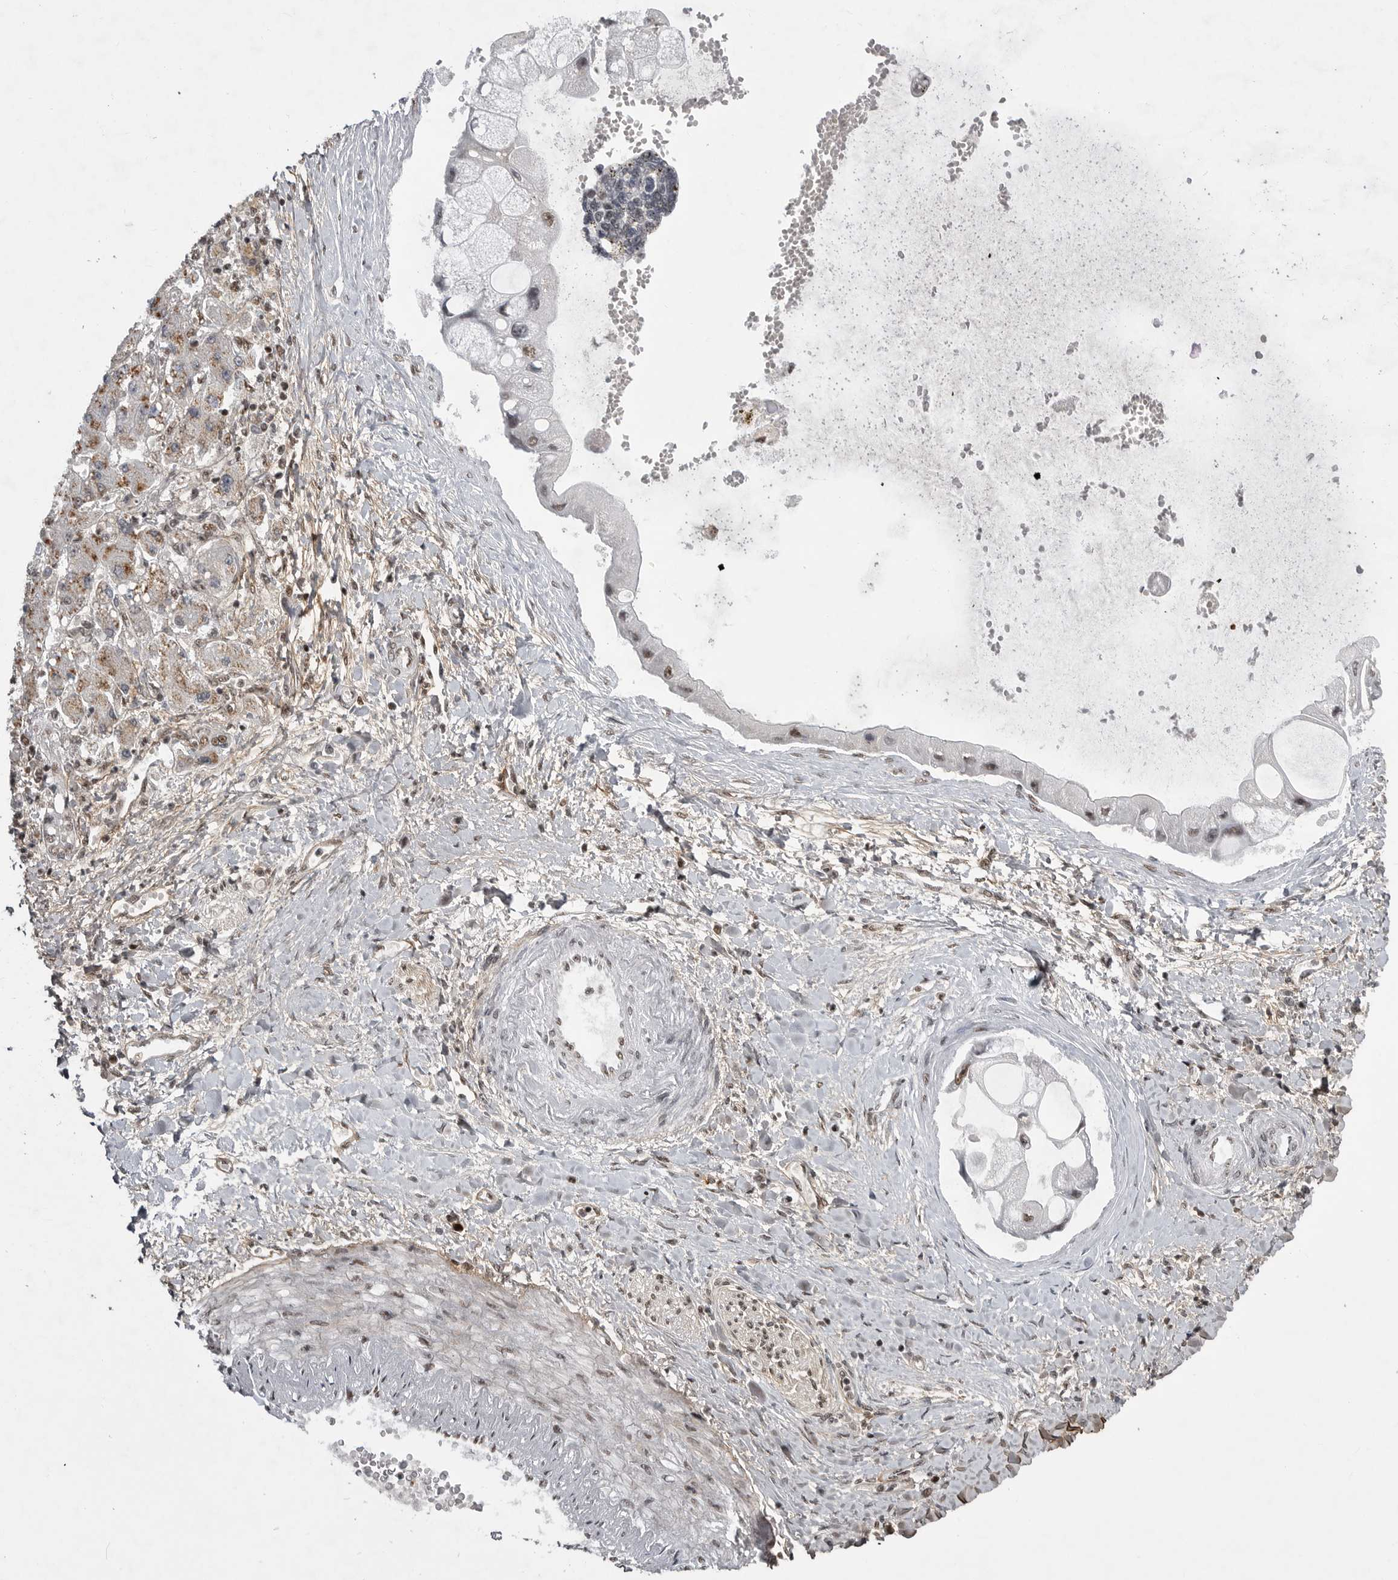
{"staining": {"intensity": "moderate", "quantity": "25%-75%", "location": "nuclear"}, "tissue": "liver cancer", "cell_type": "Tumor cells", "image_type": "cancer", "snomed": [{"axis": "morphology", "description": "Cholangiocarcinoma"}, {"axis": "topography", "description": "Liver"}], "caption": "The image shows a brown stain indicating the presence of a protein in the nuclear of tumor cells in cholangiocarcinoma (liver).", "gene": "PPP1R8", "patient": {"sex": "male", "age": 50}}